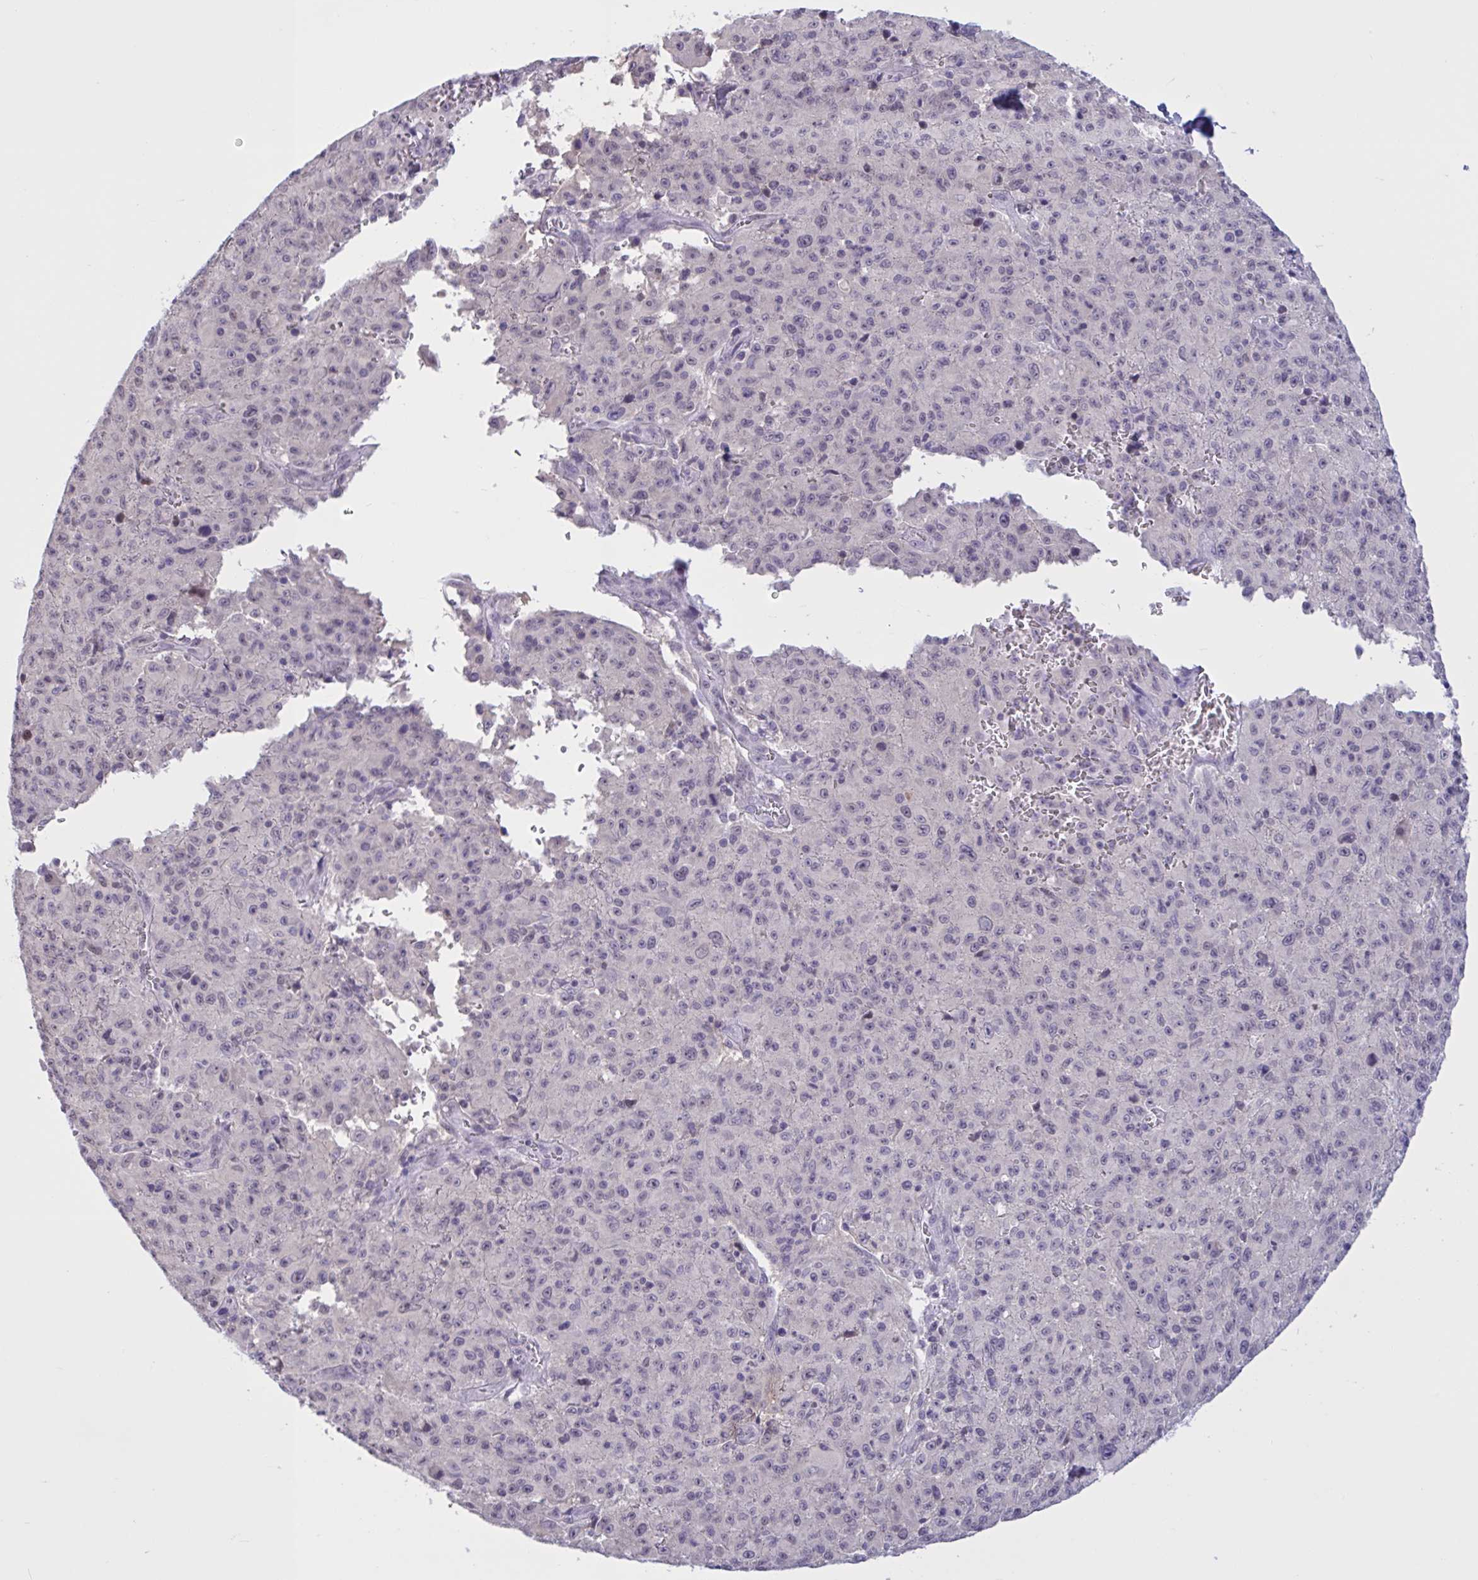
{"staining": {"intensity": "negative", "quantity": "none", "location": "none"}, "tissue": "melanoma", "cell_type": "Tumor cells", "image_type": "cancer", "snomed": [{"axis": "morphology", "description": "Malignant melanoma, NOS"}, {"axis": "topography", "description": "Skin"}], "caption": "This is a micrograph of immunohistochemistry staining of melanoma, which shows no positivity in tumor cells.", "gene": "RBL1", "patient": {"sex": "male", "age": 46}}